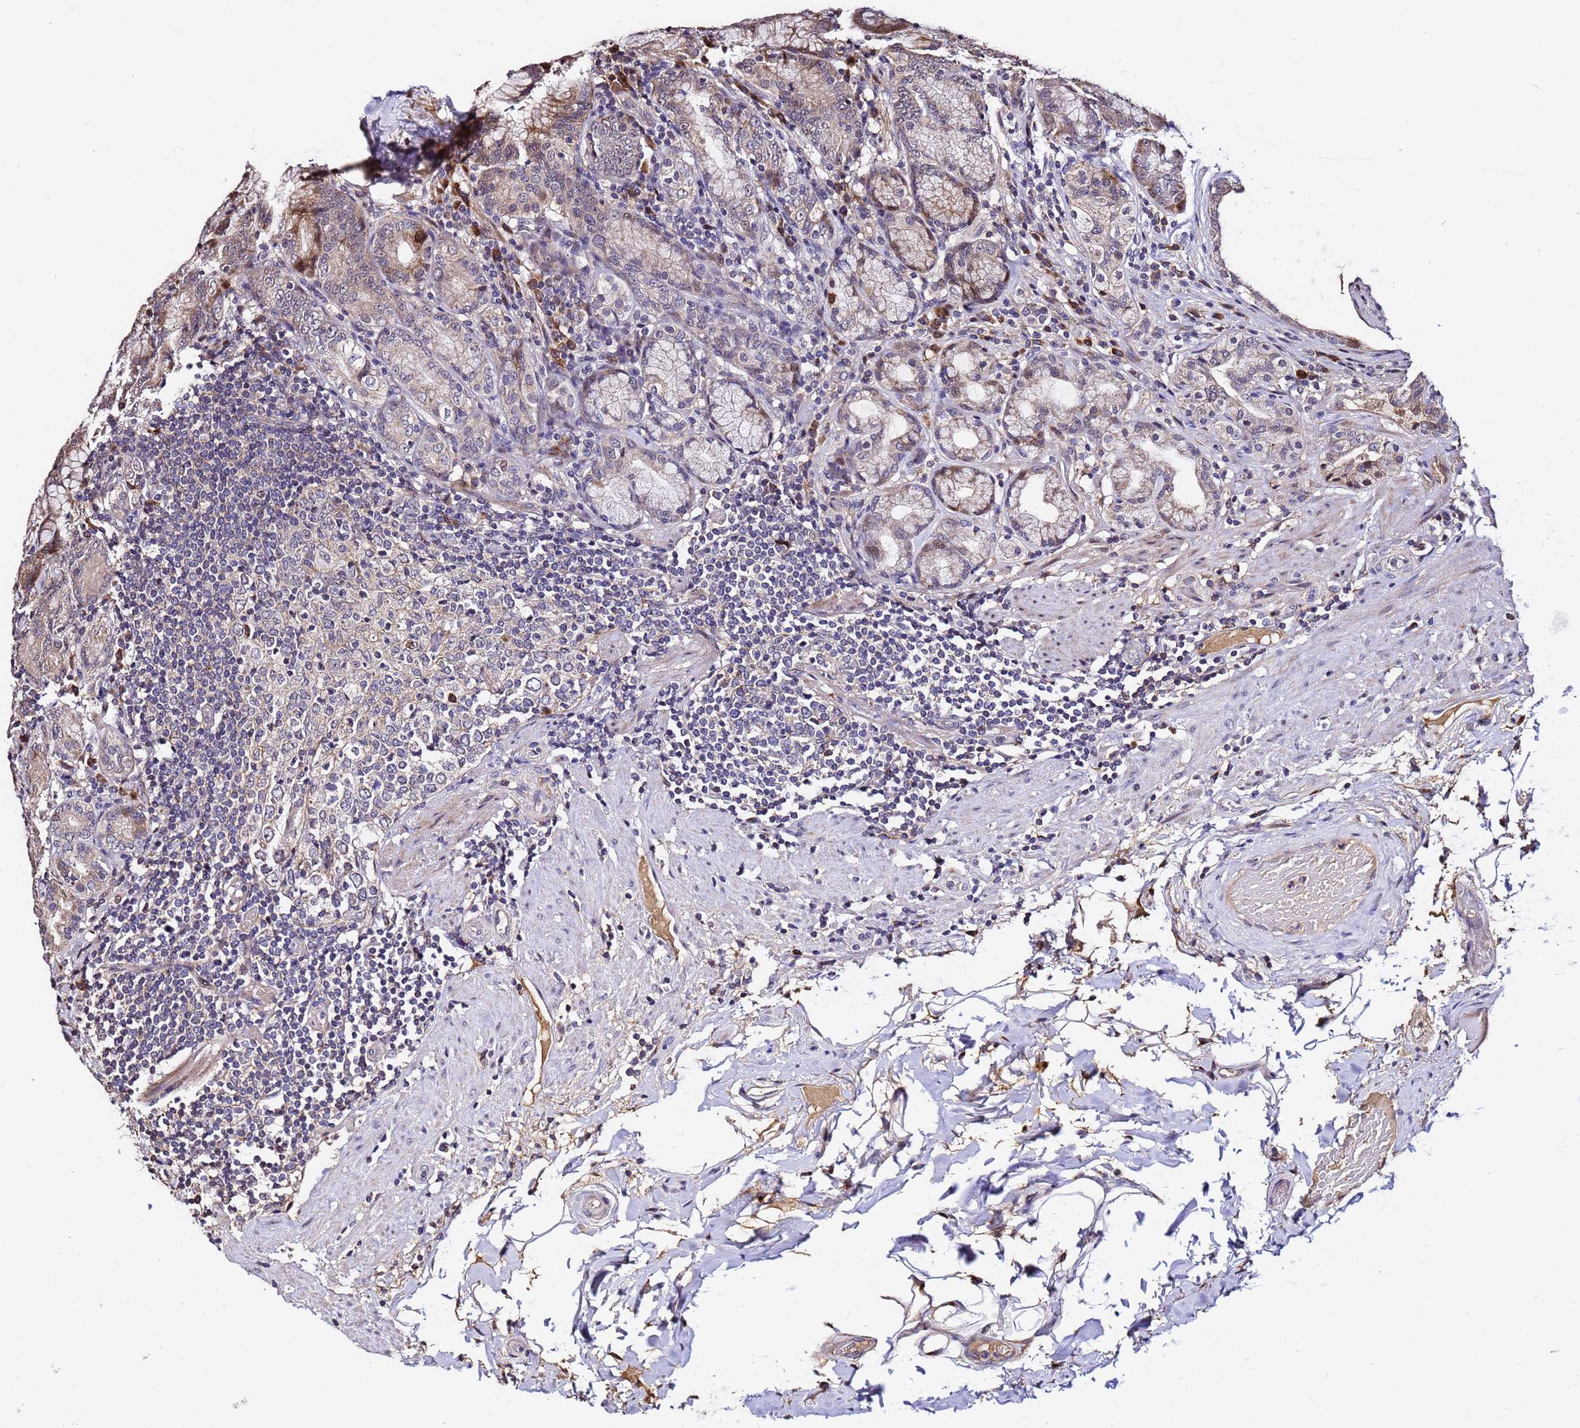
{"staining": {"intensity": "moderate", "quantity": "25%-75%", "location": "cytoplasmic/membranous"}, "tissue": "stomach", "cell_type": "Glandular cells", "image_type": "normal", "snomed": [{"axis": "morphology", "description": "Normal tissue, NOS"}, {"axis": "topography", "description": "Stomach, upper"}, {"axis": "topography", "description": "Stomach, lower"}], "caption": "High-power microscopy captured an immunohistochemistry photomicrograph of normal stomach, revealing moderate cytoplasmic/membranous expression in approximately 25%-75% of glandular cells. (brown staining indicates protein expression, while blue staining denotes nuclei).", "gene": "WNK4", "patient": {"sex": "female", "age": 76}}